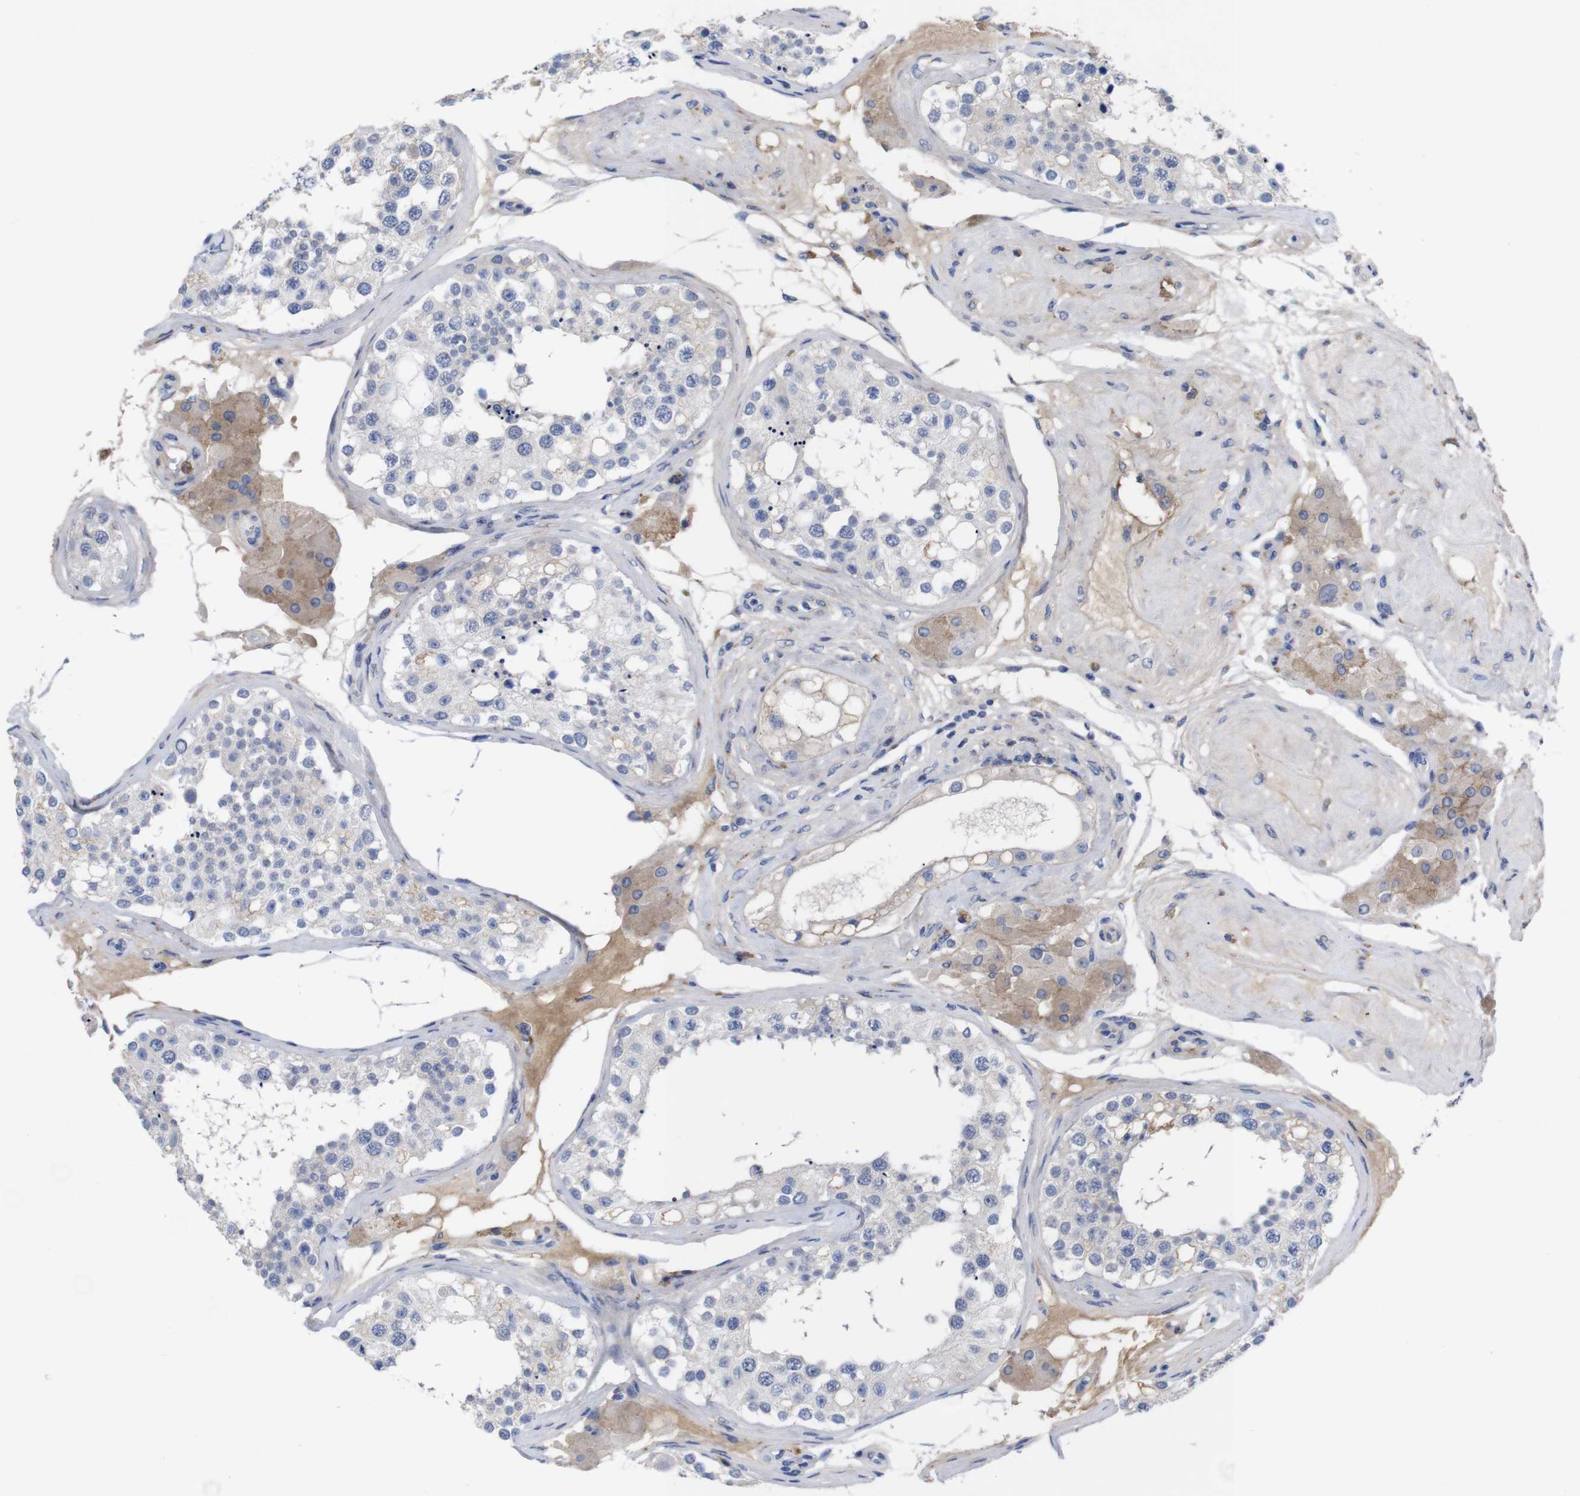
{"staining": {"intensity": "negative", "quantity": "none", "location": "none"}, "tissue": "testis", "cell_type": "Cells in seminiferous ducts", "image_type": "normal", "snomed": [{"axis": "morphology", "description": "Normal tissue, NOS"}, {"axis": "topography", "description": "Testis"}], "caption": "IHC of normal testis demonstrates no staining in cells in seminiferous ducts. (Immunohistochemistry (ihc), brightfield microscopy, high magnification).", "gene": "C5AR1", "patient": {"sex": "male", "age": 68}}